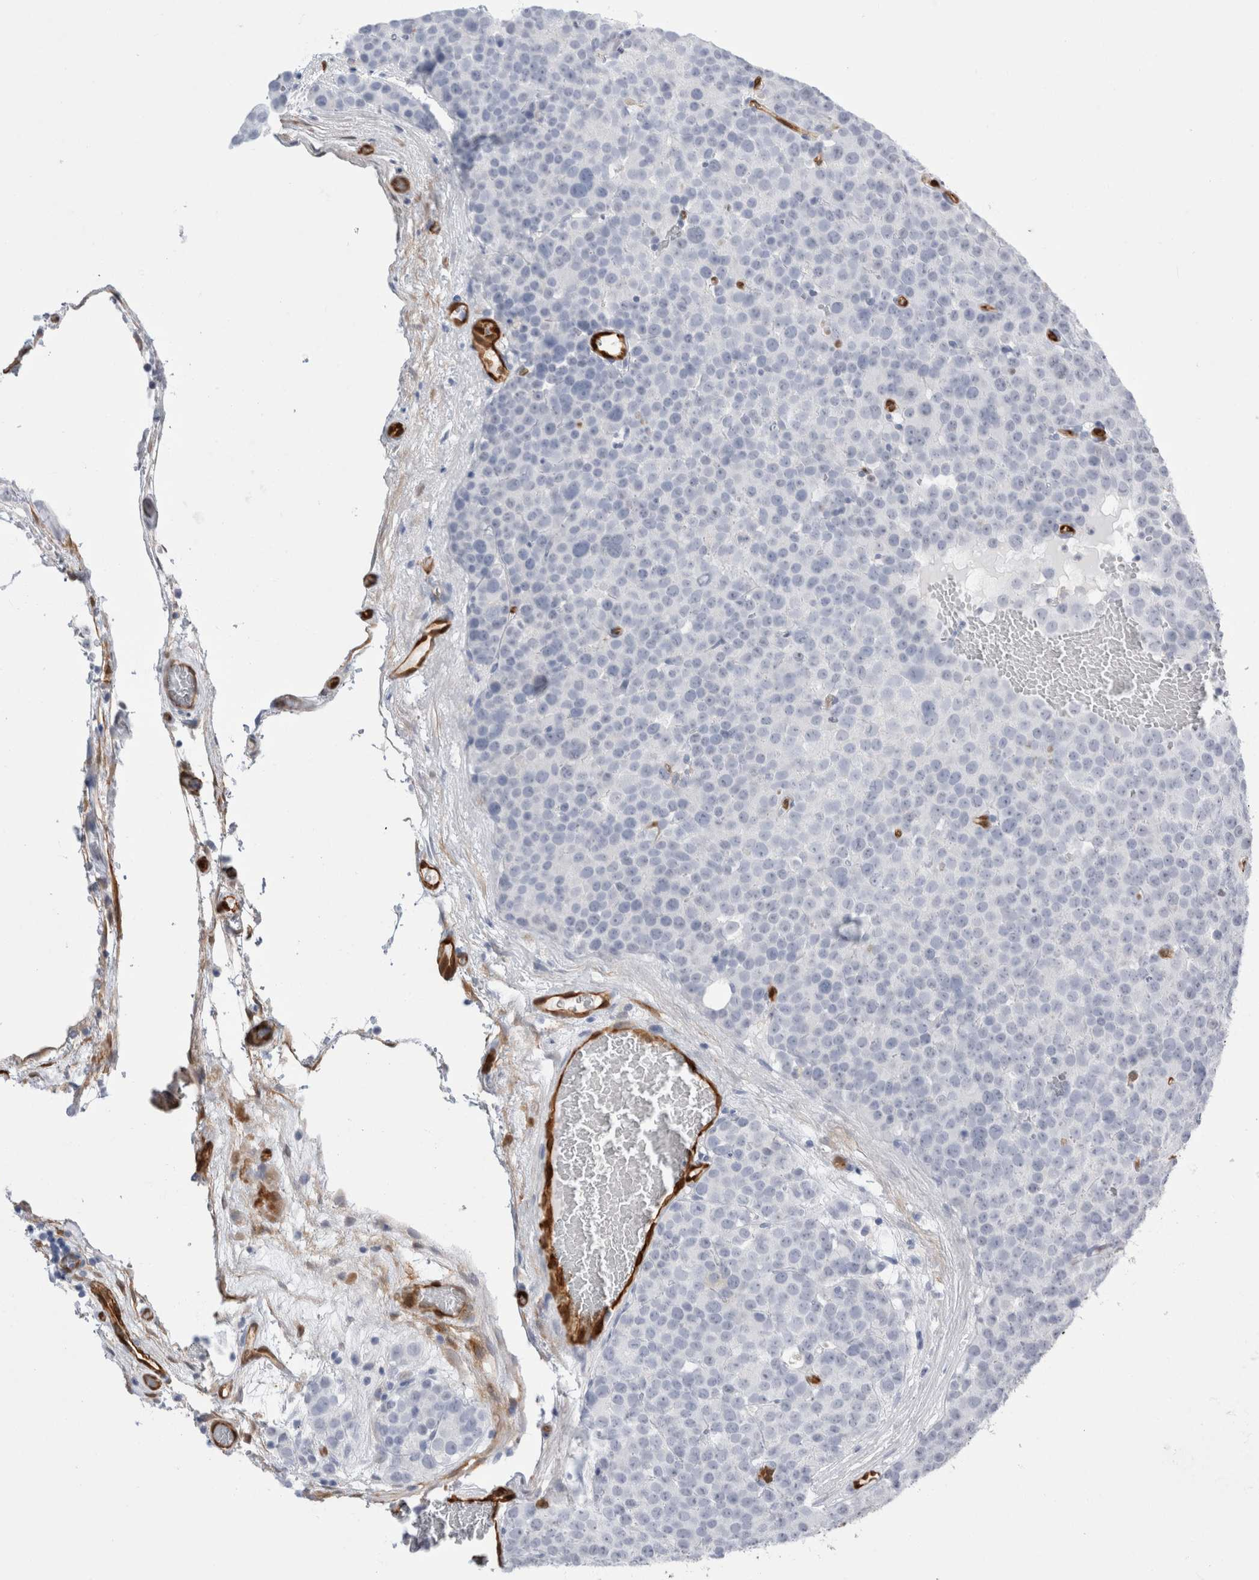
{"staining": {"intensity": "negative", "quantity": "none", "location": "none"}, "tissue": "testis cancer", "cell_type": "Tumor cells", "image_type": "cancer", "snomed": [{"axis": "morphology", "description": "Seminoma, NOS"}, {"axis": "topography", "description": "Testis"}], "caption": "Immunohistochemical staining of seminoma (testis) shows no significant expression in tumor cells.", "gene": "NAPEPLD", "patient": {"sex": "male", "age": 71}}